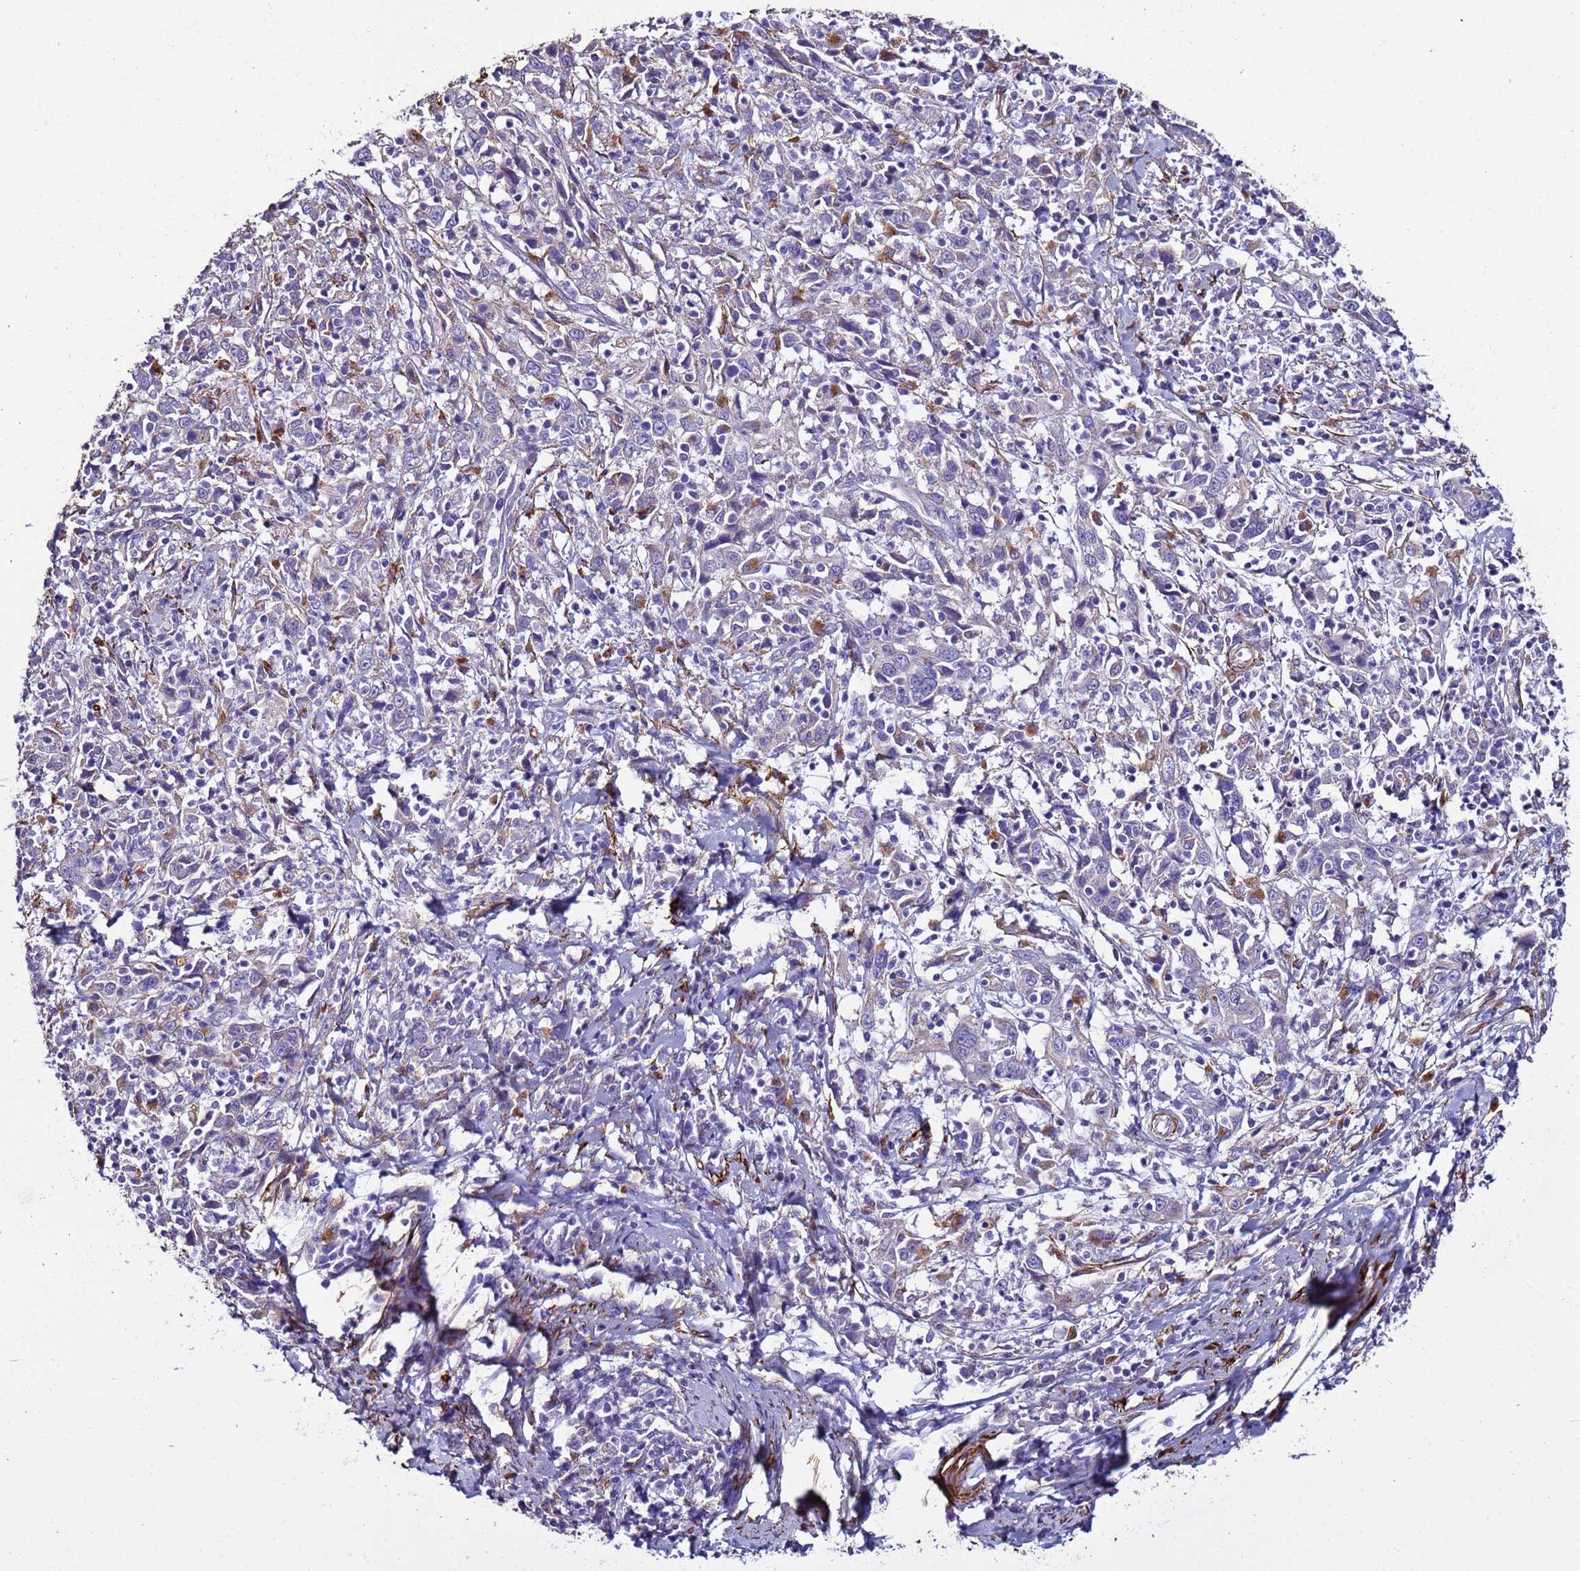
{"staining": {"intensity": "negative", "quantity": "none", "location": "none"}, "tissue": "cervical cancer", "cell_type": "Tumor cells", "image_type": "cancer", "snomed": [{"axis": "morphology", "description": "Squamous cell carcinoma, NOS"}, {"axis": "topography", "description": "Cervix"}], "caption": "Tumor cells show no significant protein positivity in cervical cancer (squamous cell carcinoma). (DAB (3,3'-diaminobenzidine) immunohistochemistry with hematoxylin counter stain).", "gene": "RABL2B", "patient": {"sex": "female", "age": 46}}